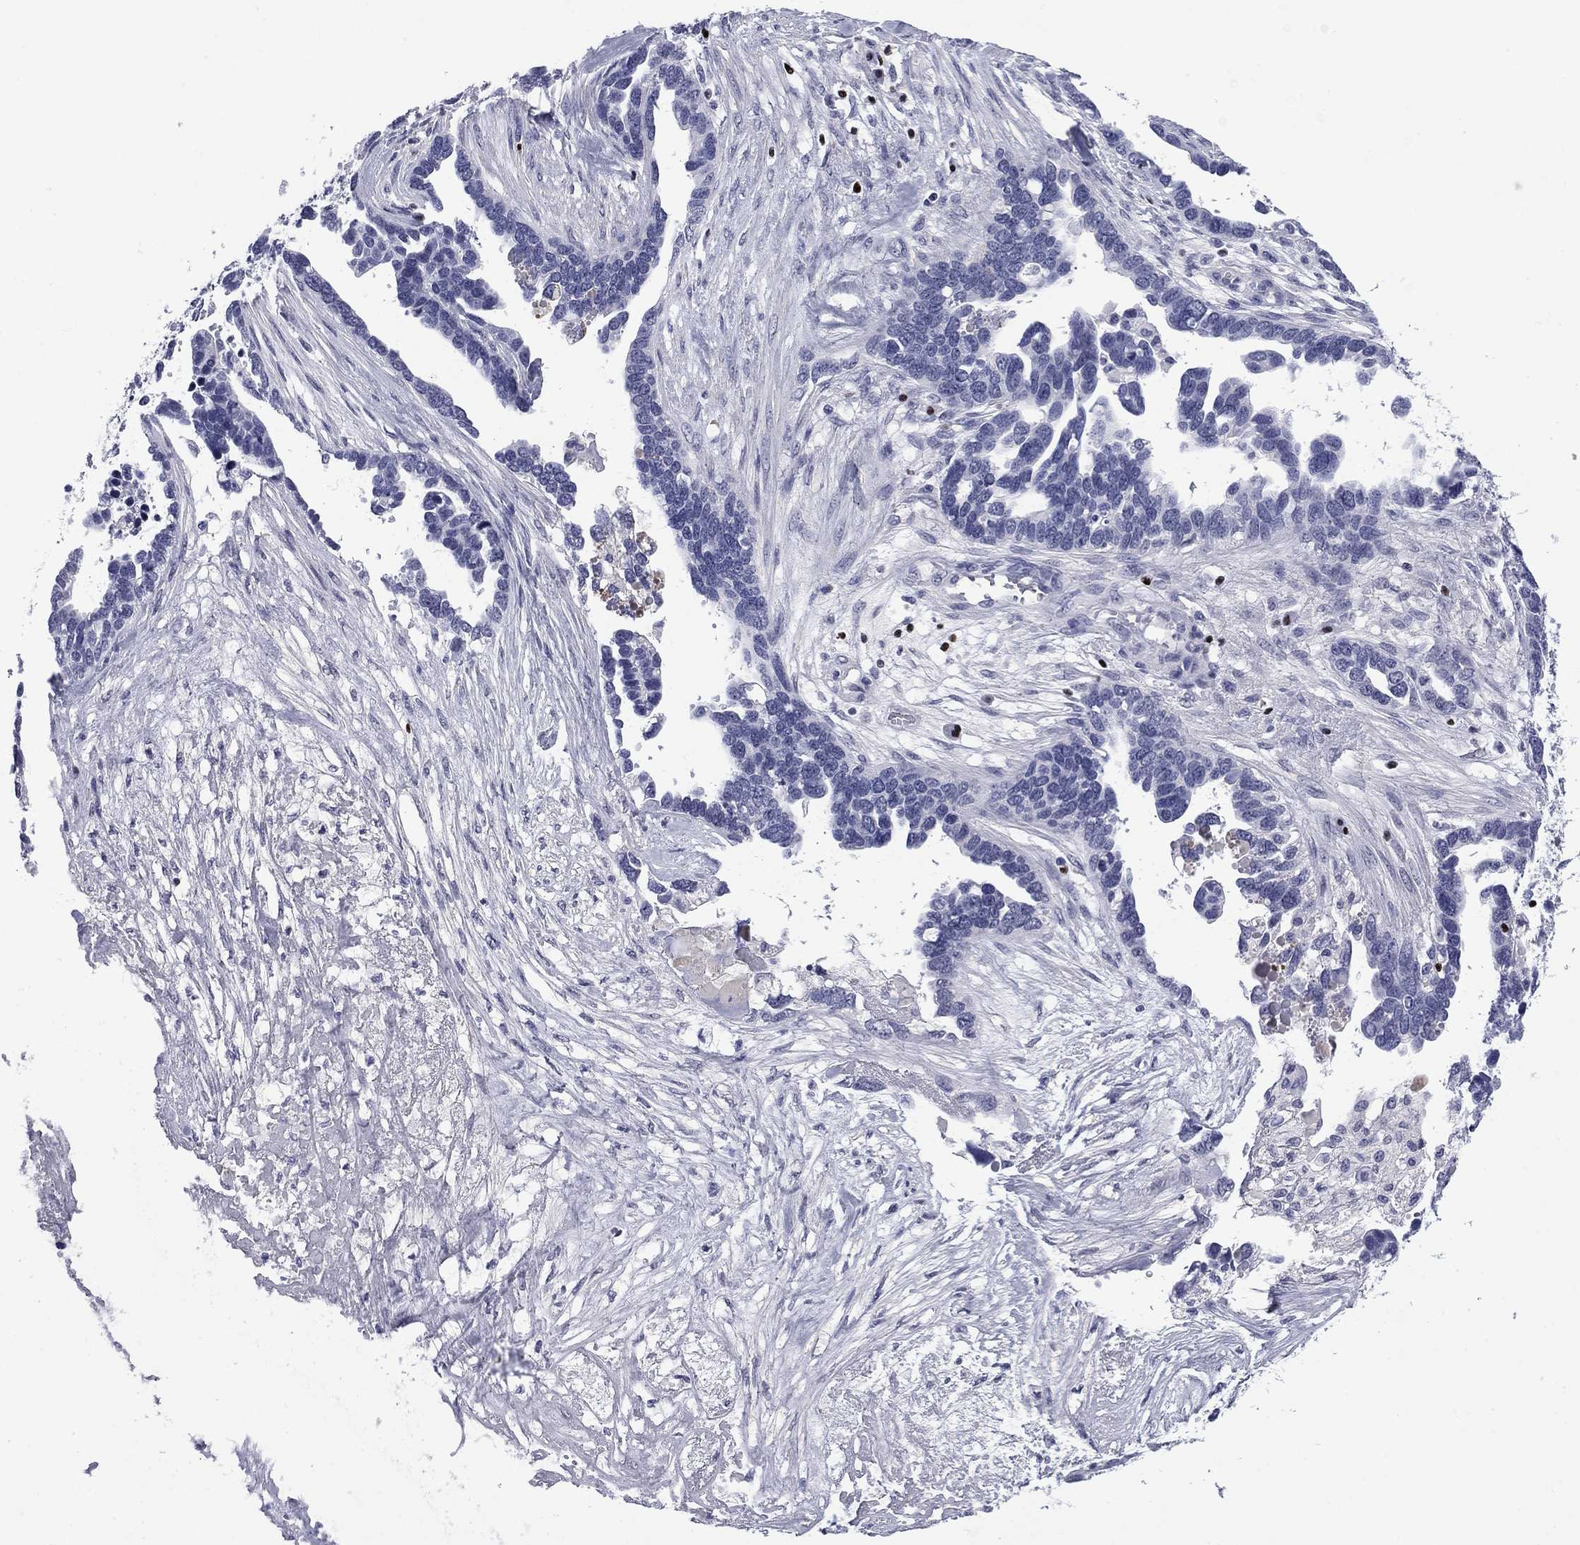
{"staining": {"intensity": "negative", "quantity": "none", "location": "none"}, "tissue": "ovarian cancer", "cell_type": "Tumor cells", "image_type": "cancer", "snomed": [{"axis": "morphology", "description": "Cystadenocarcinoma, serous, NOS"}, {"axis": "topography", "description": "Ovary"}], "caption": "Image shows no protein staining in tumor cells of ovarian cancer (serous cystadenocarcinoma) tissue.", "gene": "IKZF3", "patient": {"sex": "female", "age": 54}}